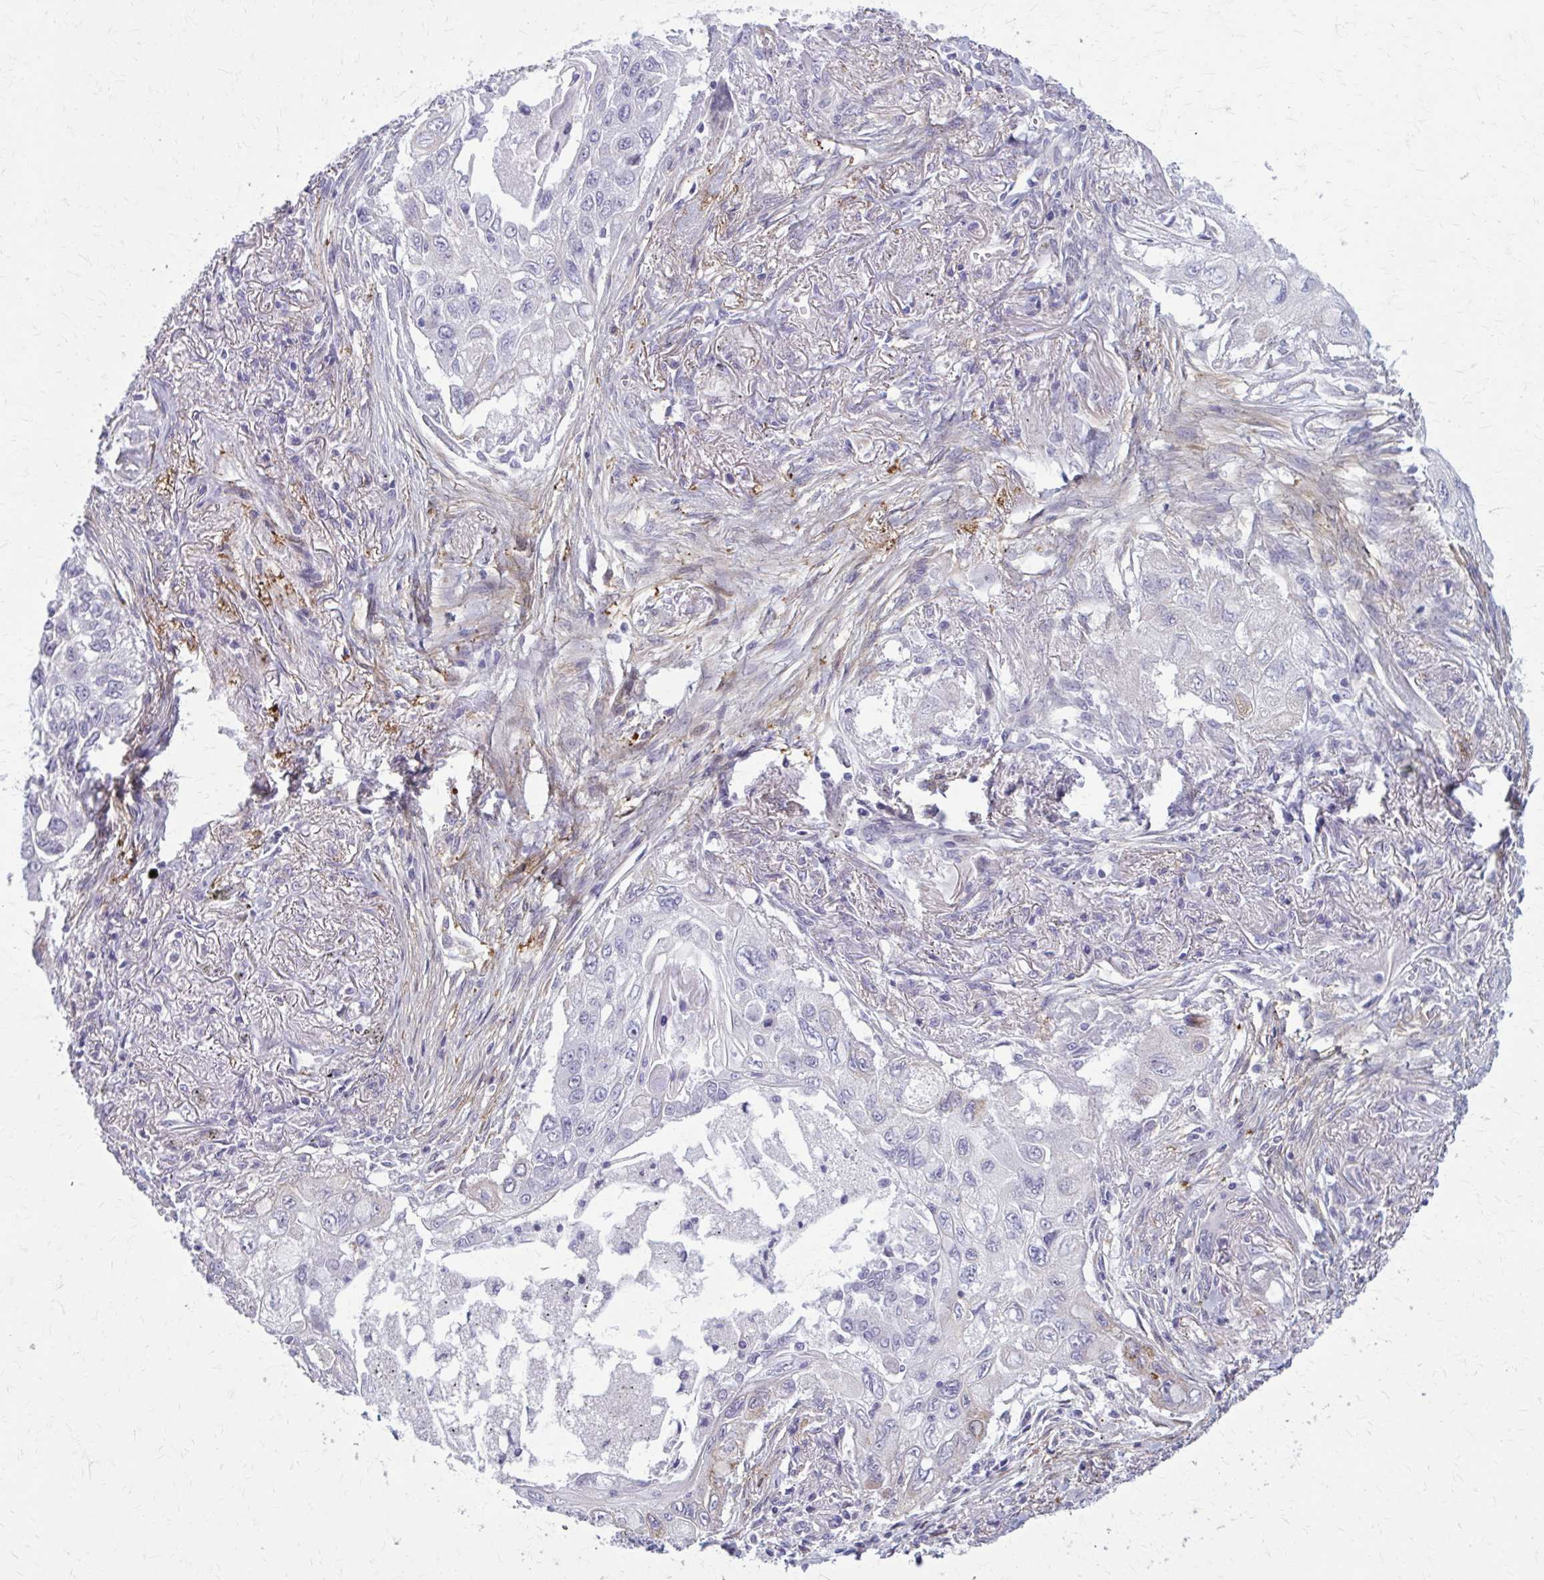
{"staining": {"intensity": "negative", "quantity": "none", "location": "none"}, "tissue": "lung cancer", "cell_type": "Tumor cells", "image_type": "cancer", "snomed": [{"axis": "morphology", "description": "Squamous cell carcinoma, NOS"}, {"axis": "topography", "description": "Lung"}], "caption": "Photomicrograph shows no protein positivity in tumor cells of lung squamous cell carcinoma tissue.", "gene": "AKAP12", "patient": {"sex": "male", "age": 75}}